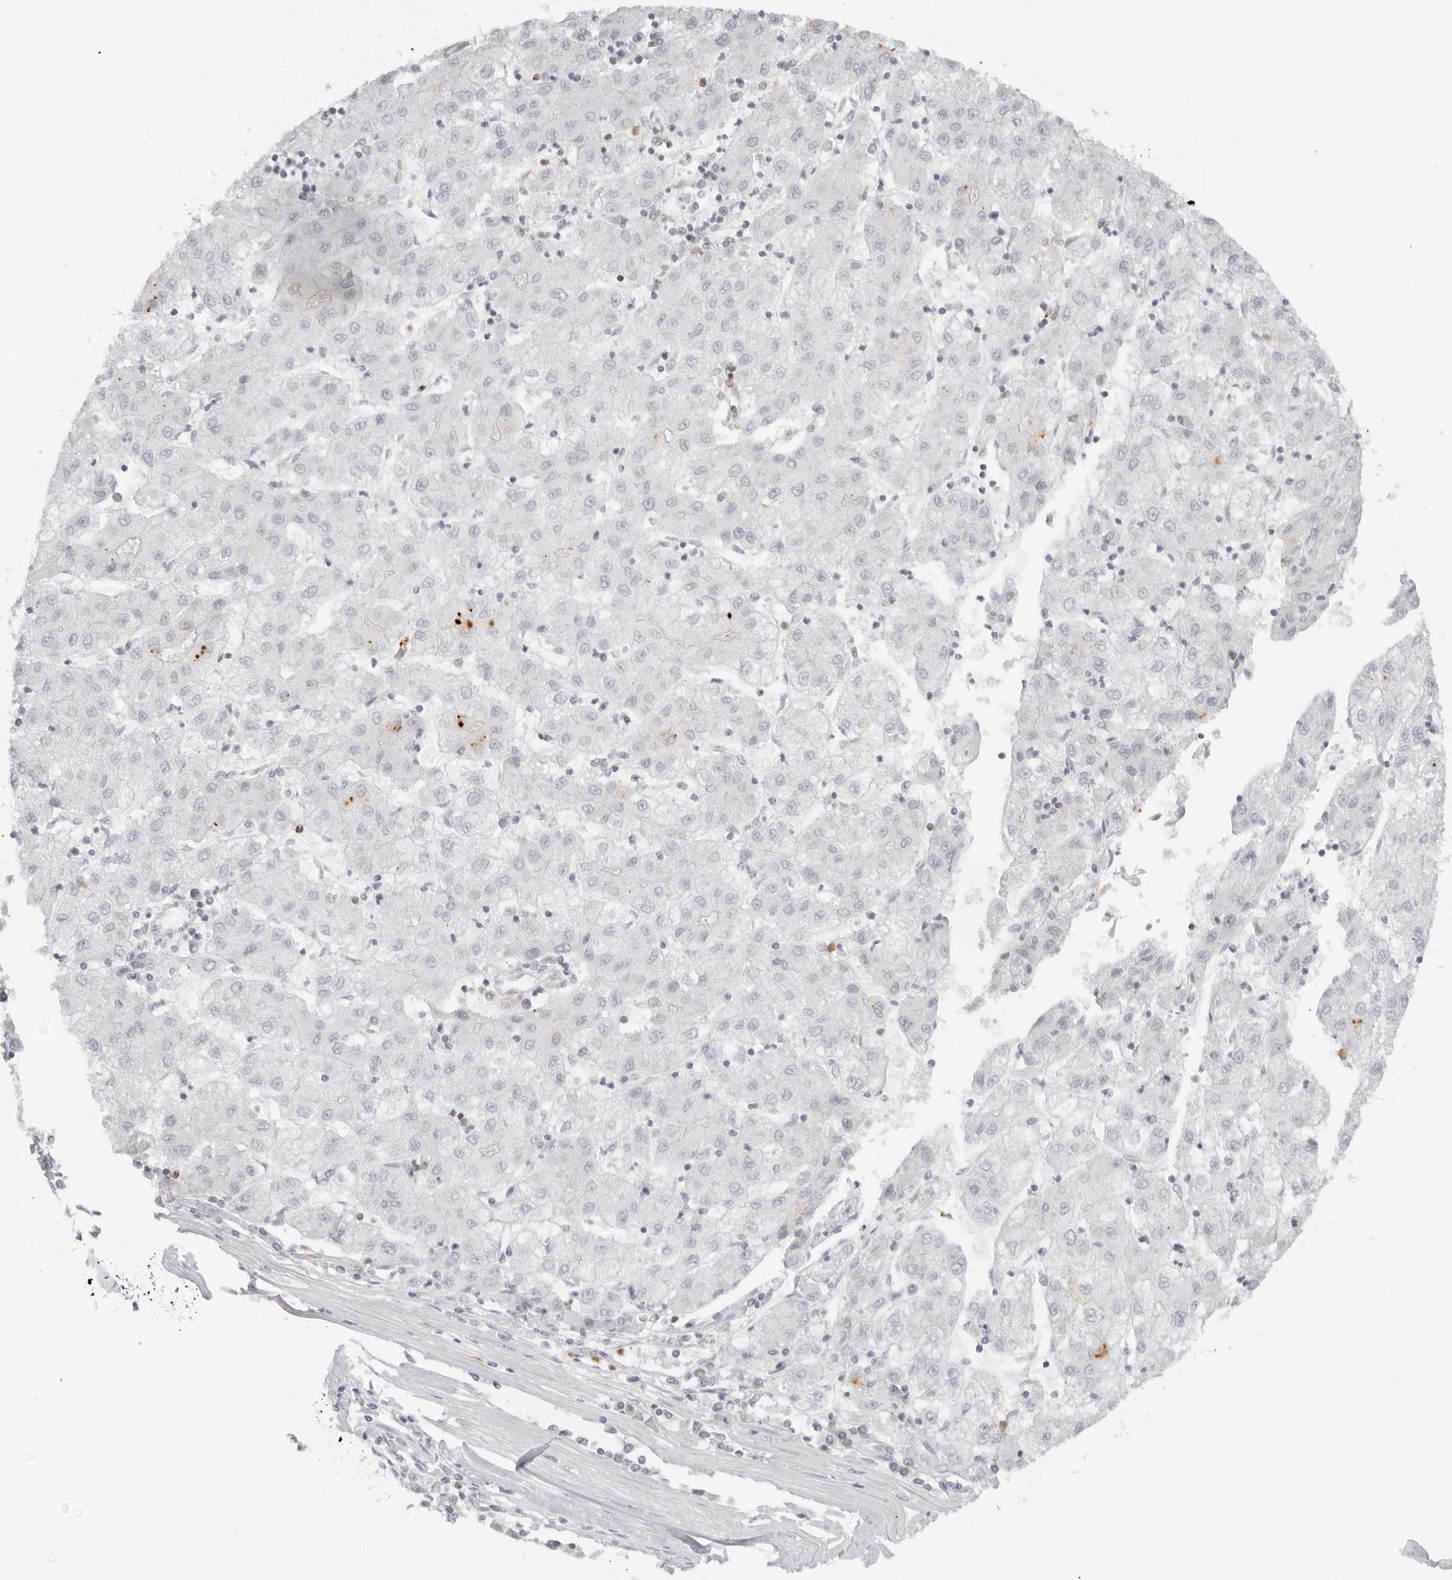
{"staining": {"intensity": "negative", "quantity": "none", "location": "none"}, "tissue": "liver cancer", "cell_type": "Tumor cells", "image_type": "cancer", "snomed": [{"axis": "morphology", "description": "Carcinoma, Hepatocellular, NOS"}, {"axis": "topography", "description": "Liver"}], "caption": "This is an immunohistochemistry image of human liver cancer. There is no expression in tumor cells.", "gene": "RNF146", "patient": {"sex": "male", "age": 72}}